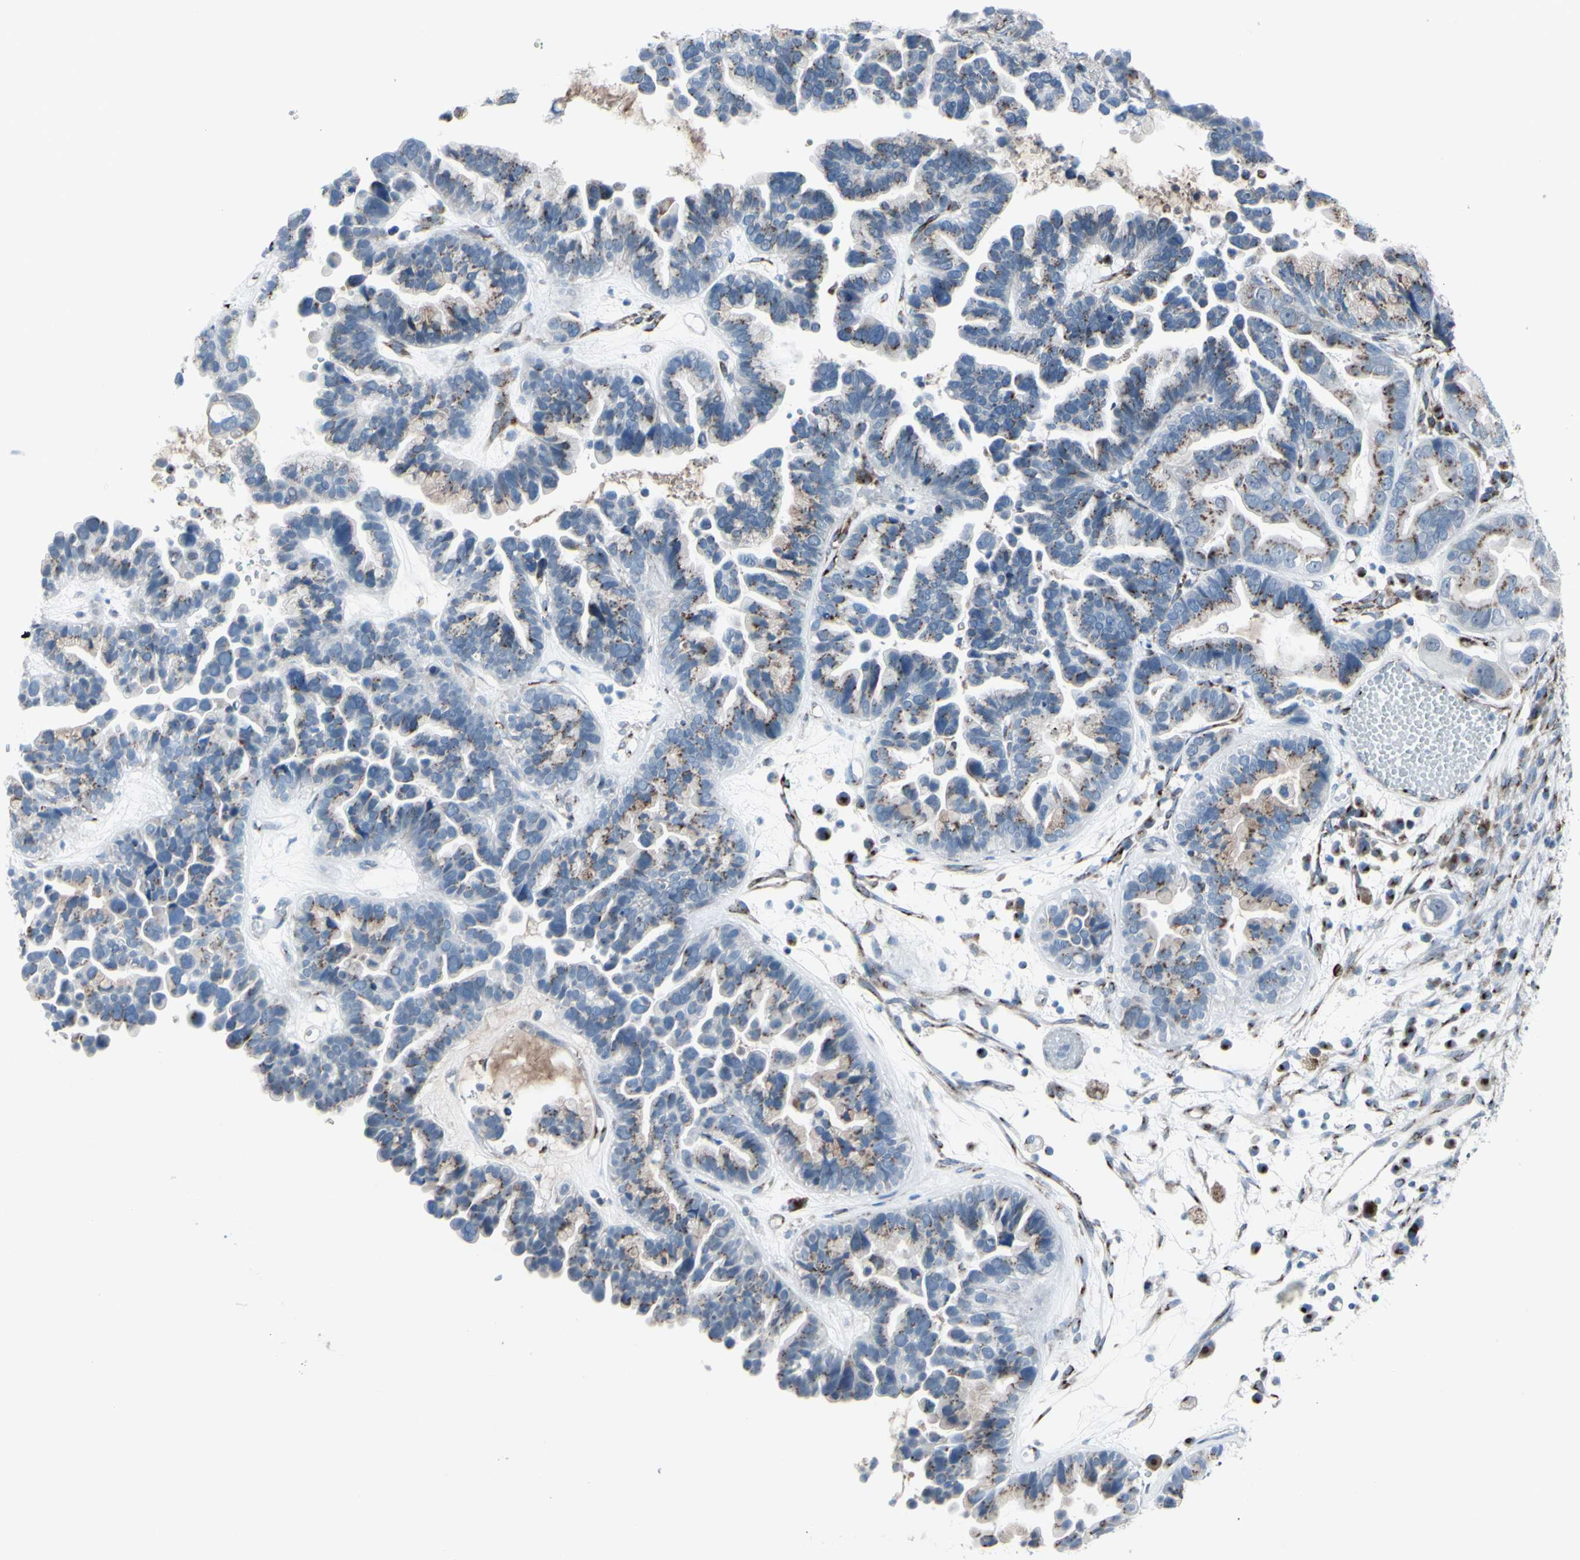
{"staining": {"intensity": "moderate", "quantity": "25%-75%", "location": "cytoplasmic/membranous"}, "tissue": "ovarian cancer", "cell_type": "Tumor cells", "image_type": "cancer", "snomed": [{"axis": "morphology", "description": "Cystadenocarcinoma, serous, NOS"}, {"axis": "topography", "description": "Ovary"}], "caption": "The image shows a brown stain indicating the presence of a protein in the cytoplasmic/membranous of tumor cells in ovarian serous cystadenocarcinoma.", "gene": "GLG1", "patient": {"sex": "female", "age": 56}}